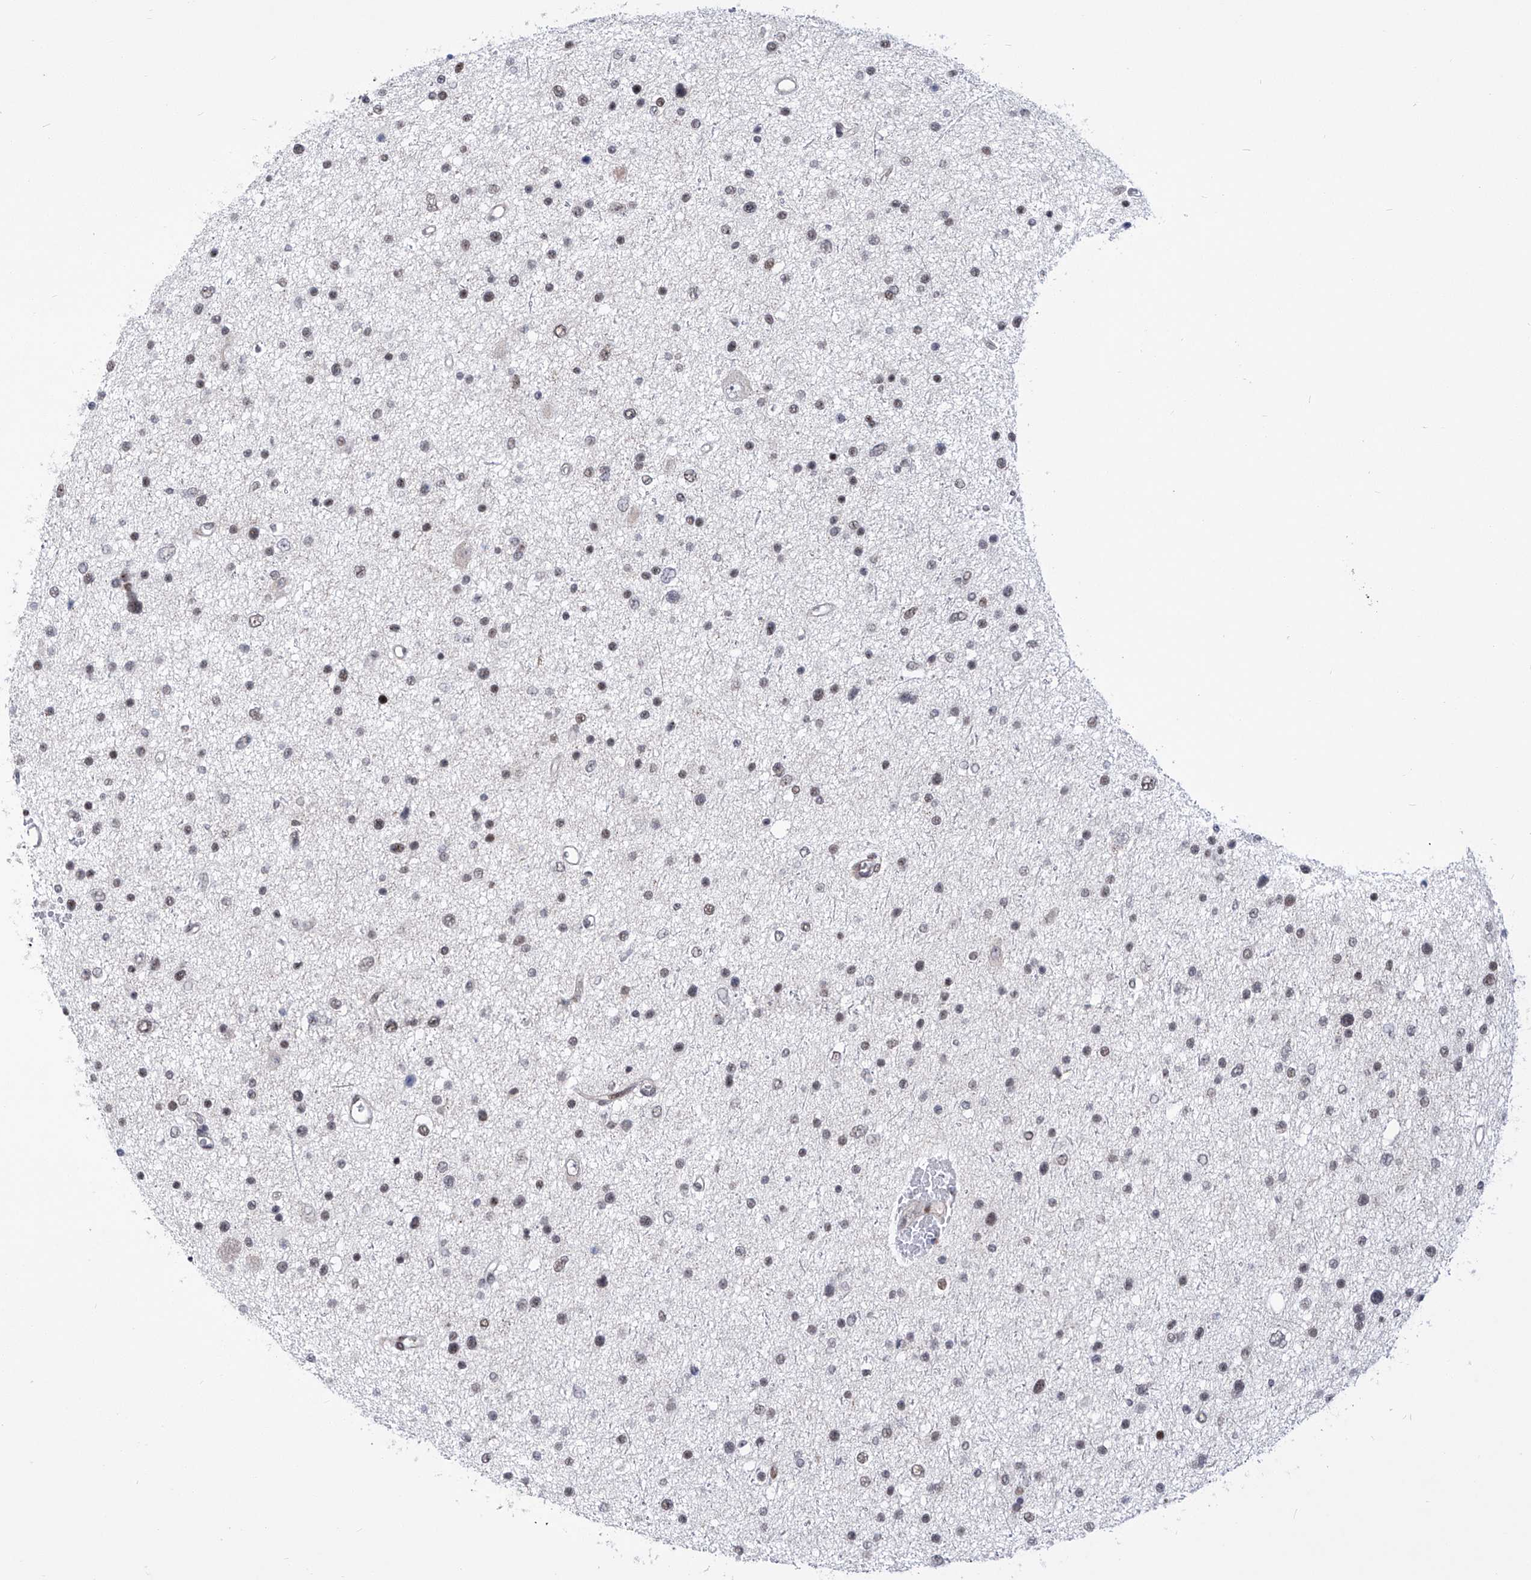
{"staining": {"intensity": "negative", "quantity": "none", "location": "none"}, "tissue": "glioma", "cell_type": "Tumor cells", "image_type": "cancer", "snomed": [{"axis": "morphology", "description": "Glioma, malignant, Low grade"}, {"axis": "topography", "description": "Brain"}], "caption": "The immunohistochemistry (IHC) micrograph has no significant expression in tumor cells of low-grade glioma (malignant) tissue.", "gene": "CEP290", "patient": {"sex": "female", "age": 37}}